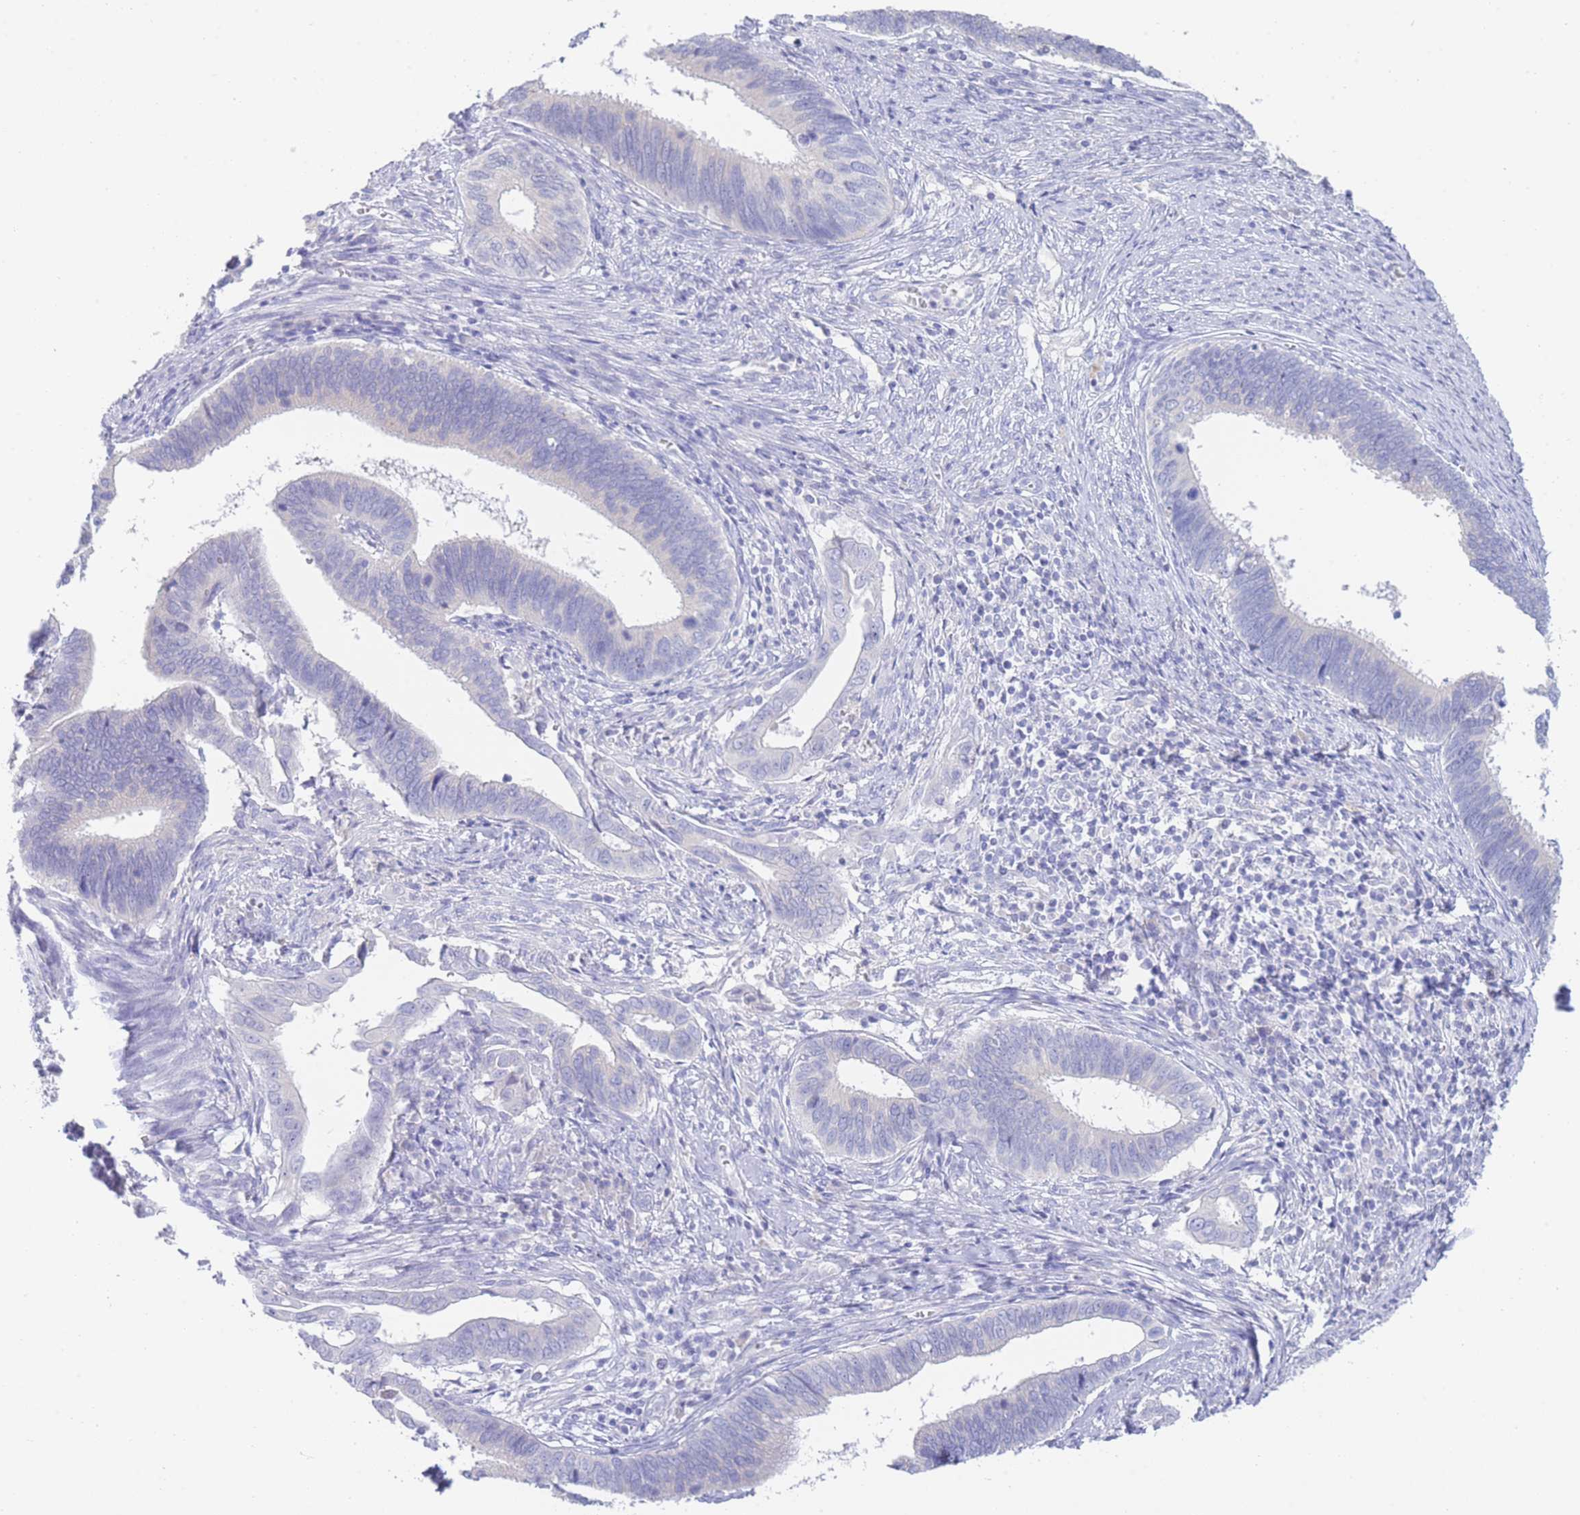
{"staining": {"intensity": "negative", "quantity": "none", "location": "none"}, "tissue": "cervical cancer", "cell_type": "Tumor cells", "image_type": "cancer", "snomed": [{"axis": "morphology", "description": "Adenocarcinoma, NOS"}, {"axis": "topography", "description": "Cervix"}], "caption": "This is an immunohistochemistry histopathology image of cervical cancer (adenocarcinoma). There is no expression in tumor cells.", "gene": "LRRC37A", "patient": {"sex": "female", "age": 42}}